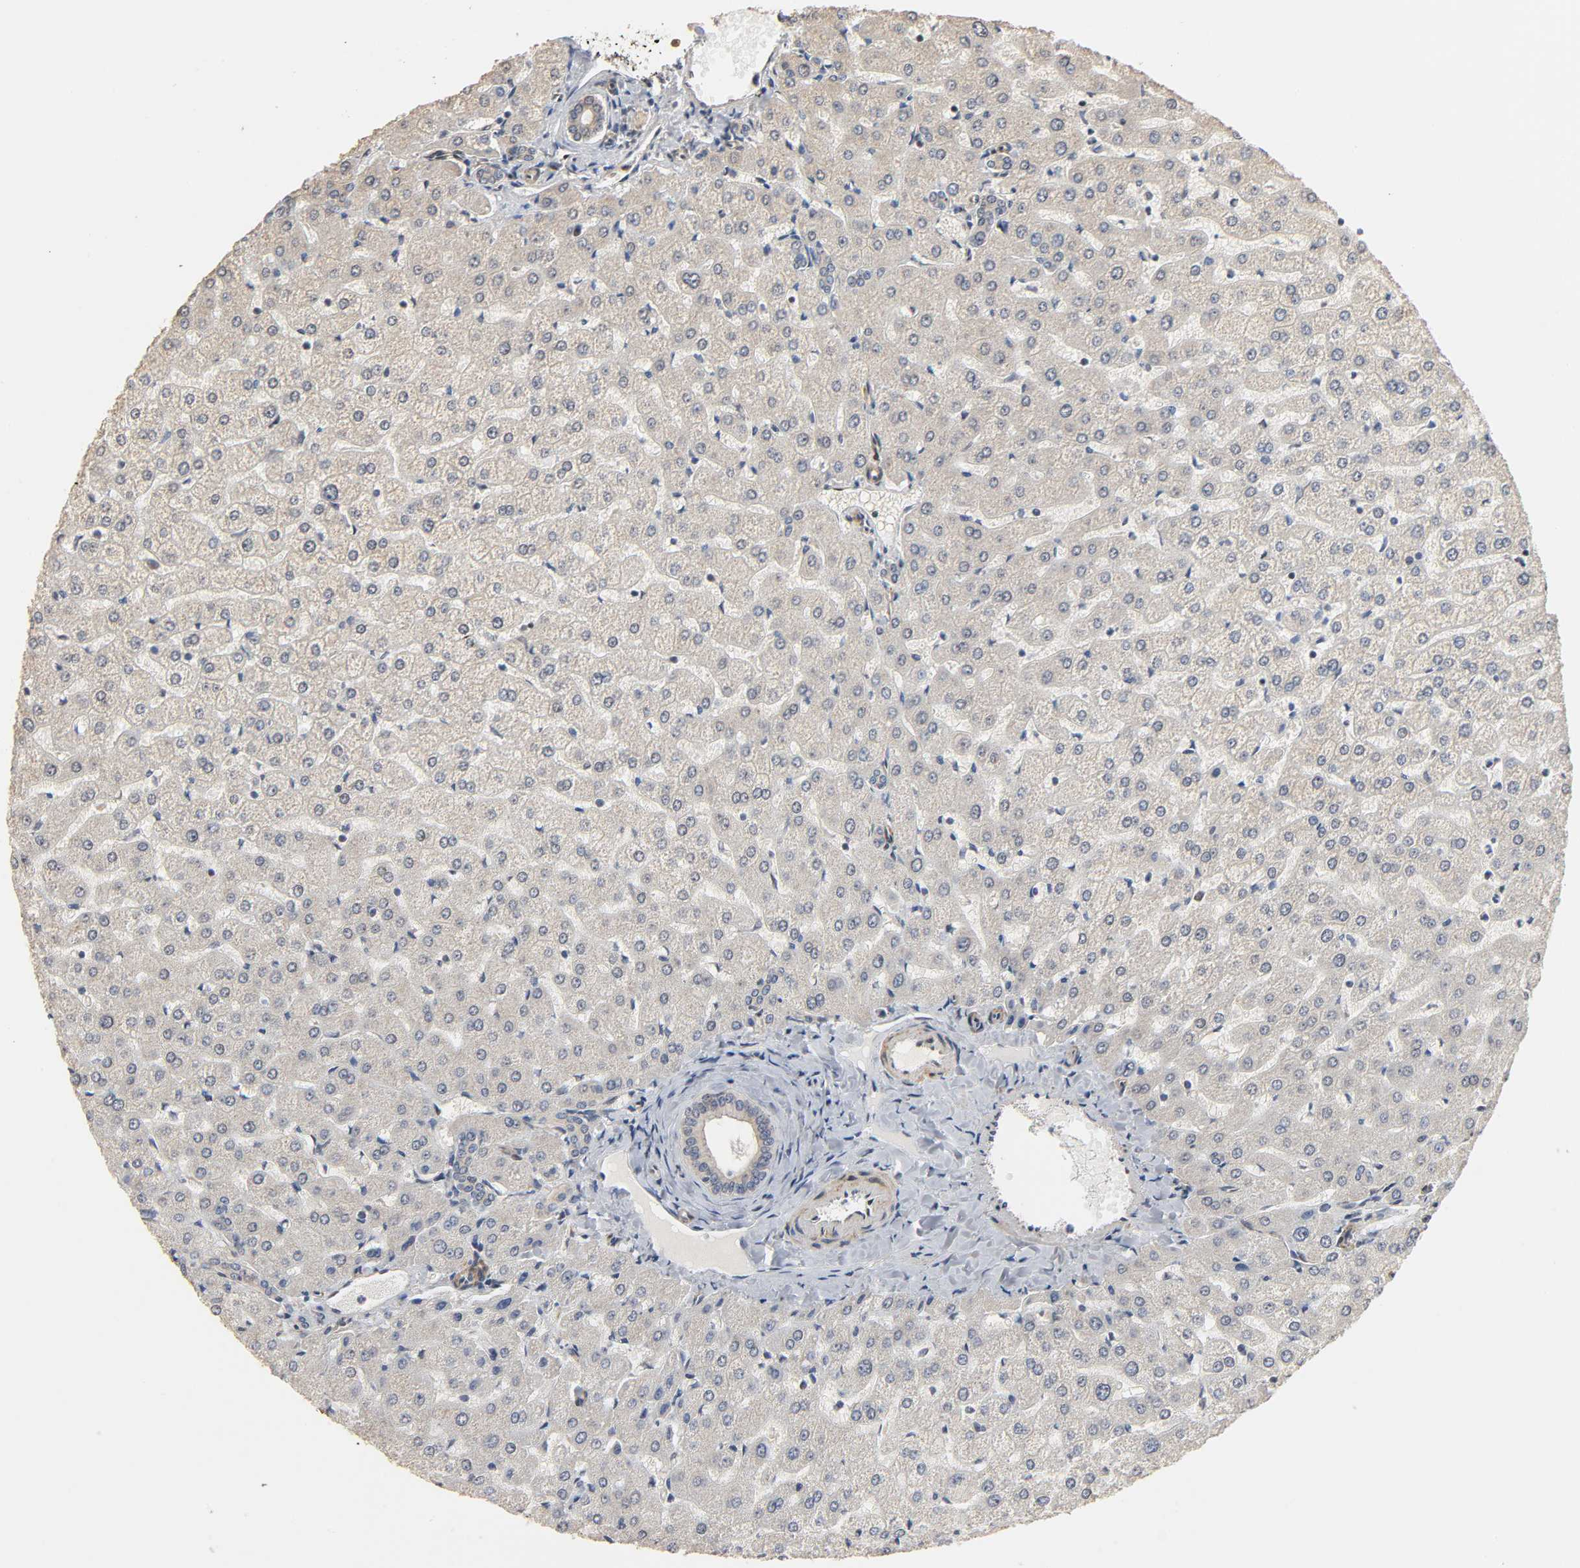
{"staining": {"intensity": "weak", "quantity": ">75%", "location": "cytoplasmic/membranous"}, "tissue": "liver", "cell_type": "Cholangiocytes", "image_type": "normal", "snomed": [{"axis": "morphology", "description": "Normal tissue, NOS"}, {"axis": "morphology", "description": "Fibrosis, NOS"}, {"axis": "topography", "description": "Liver"}], "caption": "Cholangiocytes reveal weak cytoplasmic/membranous positivity in about >75% of cells in benign liver. (Brightfield microscopy of DAB IHC at high magnification).", "gene": "NEMF", "patient": {"sex": "female", "age": 29}}